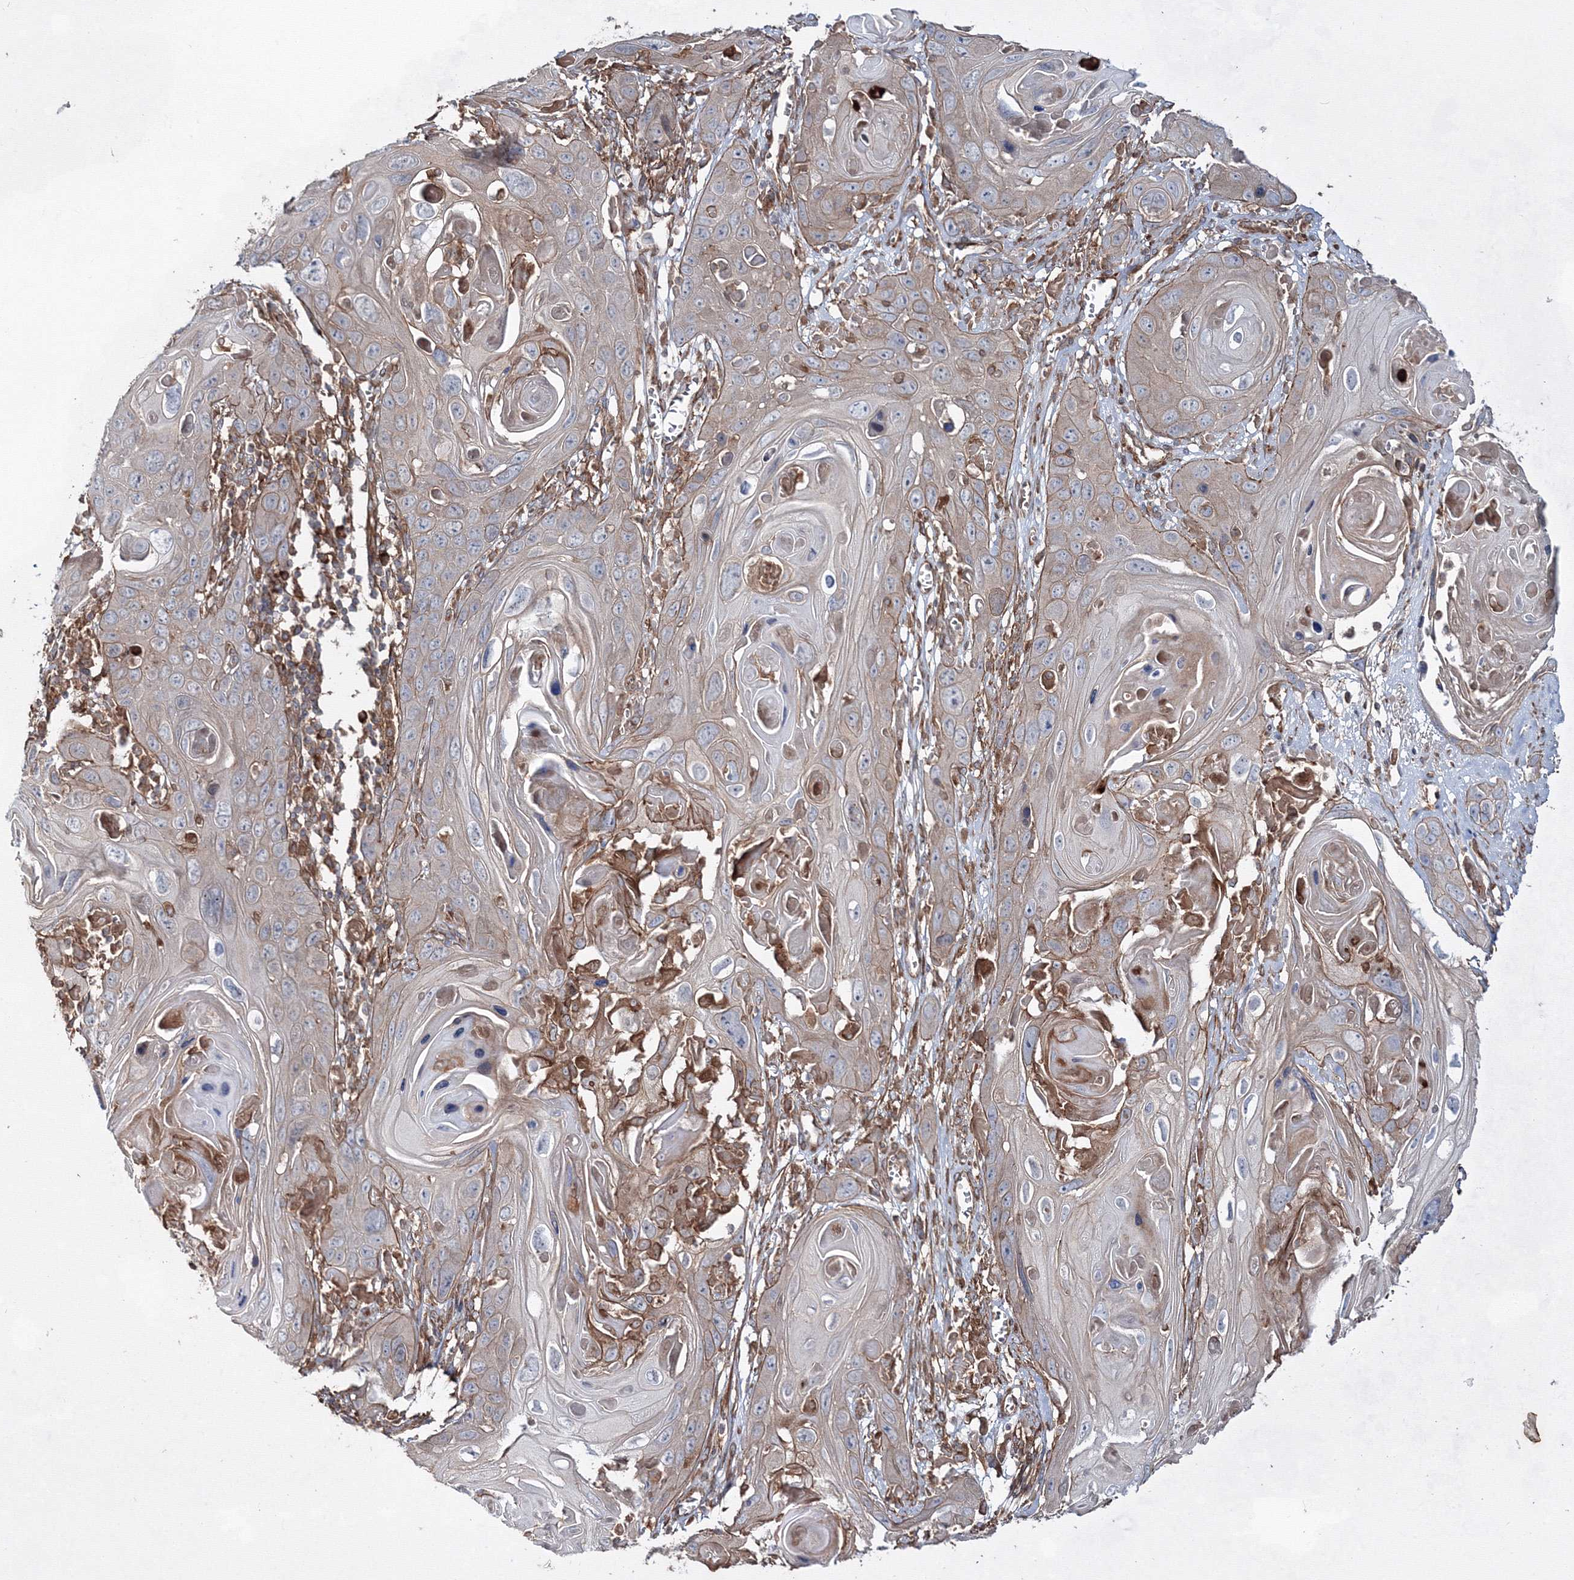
{"staining": {"intensity": "moderate", "quantity": "<25%", "location": "cytoplasmic/membranous"}, "tissue": "skin cancer", "cell_type": "Tumor cells", "image_type": "cancer", "snomed": [{"axis": "morphology", "description": "Squamous cell carcinoma, NOS"}, {"axis": "topography", "description": "Skin"}], "caption": "This image displays IHC staining of human skin cancer (squamous cell carcinoma), with low moderate cytoplasmic/membranous expression in approximately <25% of tumor cells.", "gene": "EXOC6", "patient": {"sex": "male", "age": 55}}